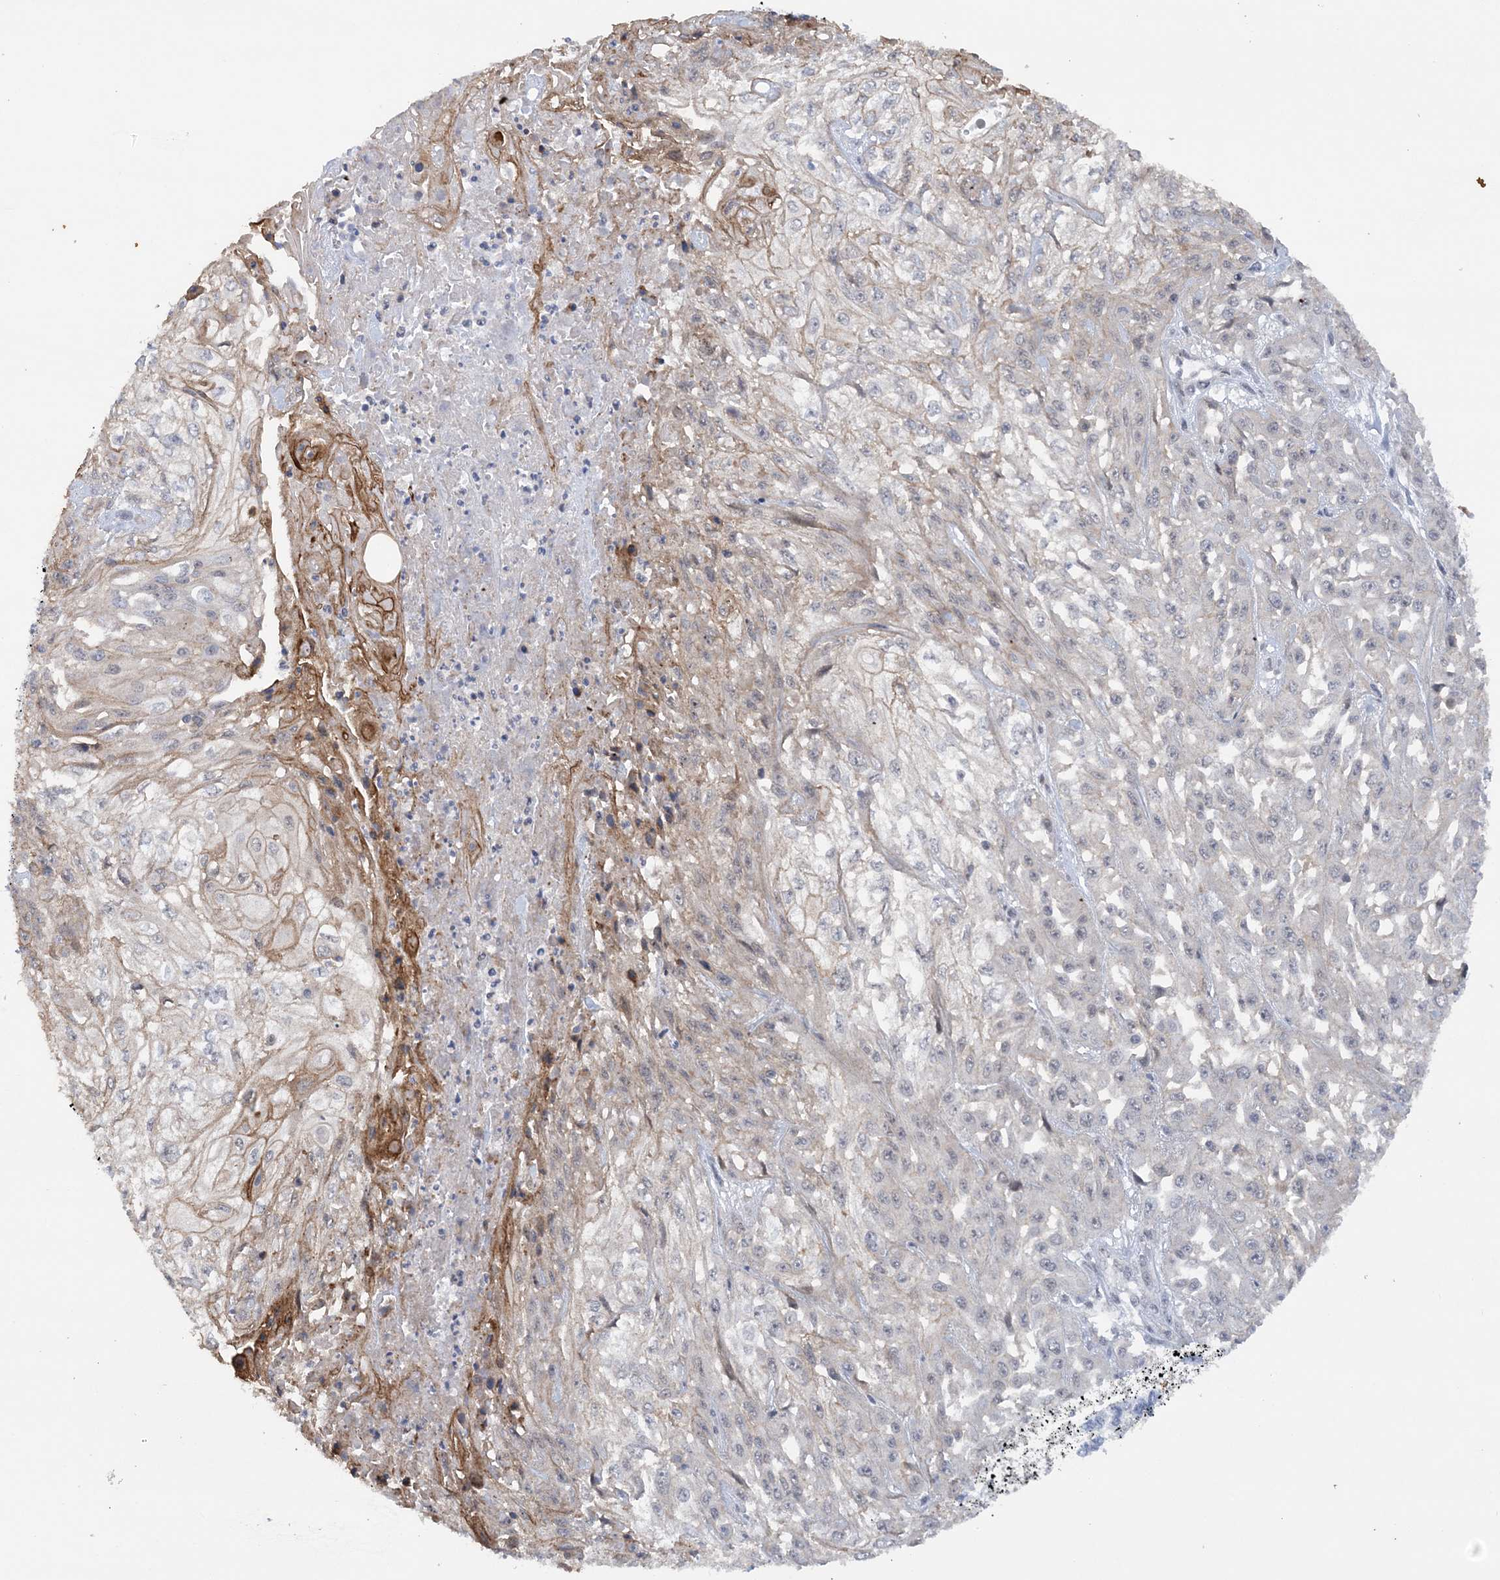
{"staining": {"intensity": "weak", "quantity": "<25%", "location": "cytoplasmic/membranous"}, "tissue": "skin cancer", "cell_type": "Tumor cells", "image_type": "cancer", "snomed": [{"axis": "morphology", "description": "Squamous cell carcinoma, NOS"}, {"axis": "morphology", "description": "Squamous cell carcinoma, metastatic, NOS"}, {"axis": "topography", "description": "Skin"}, {"axis": "topography", "description": "Lymph node"}], "caption": "Immunohistochemistry micrograph of human skin cancer stained for a protein (brown), which shows no expression in tumor cells.", "gene": "CCDC152", "patient": {"sex": "male", "age": 75}}